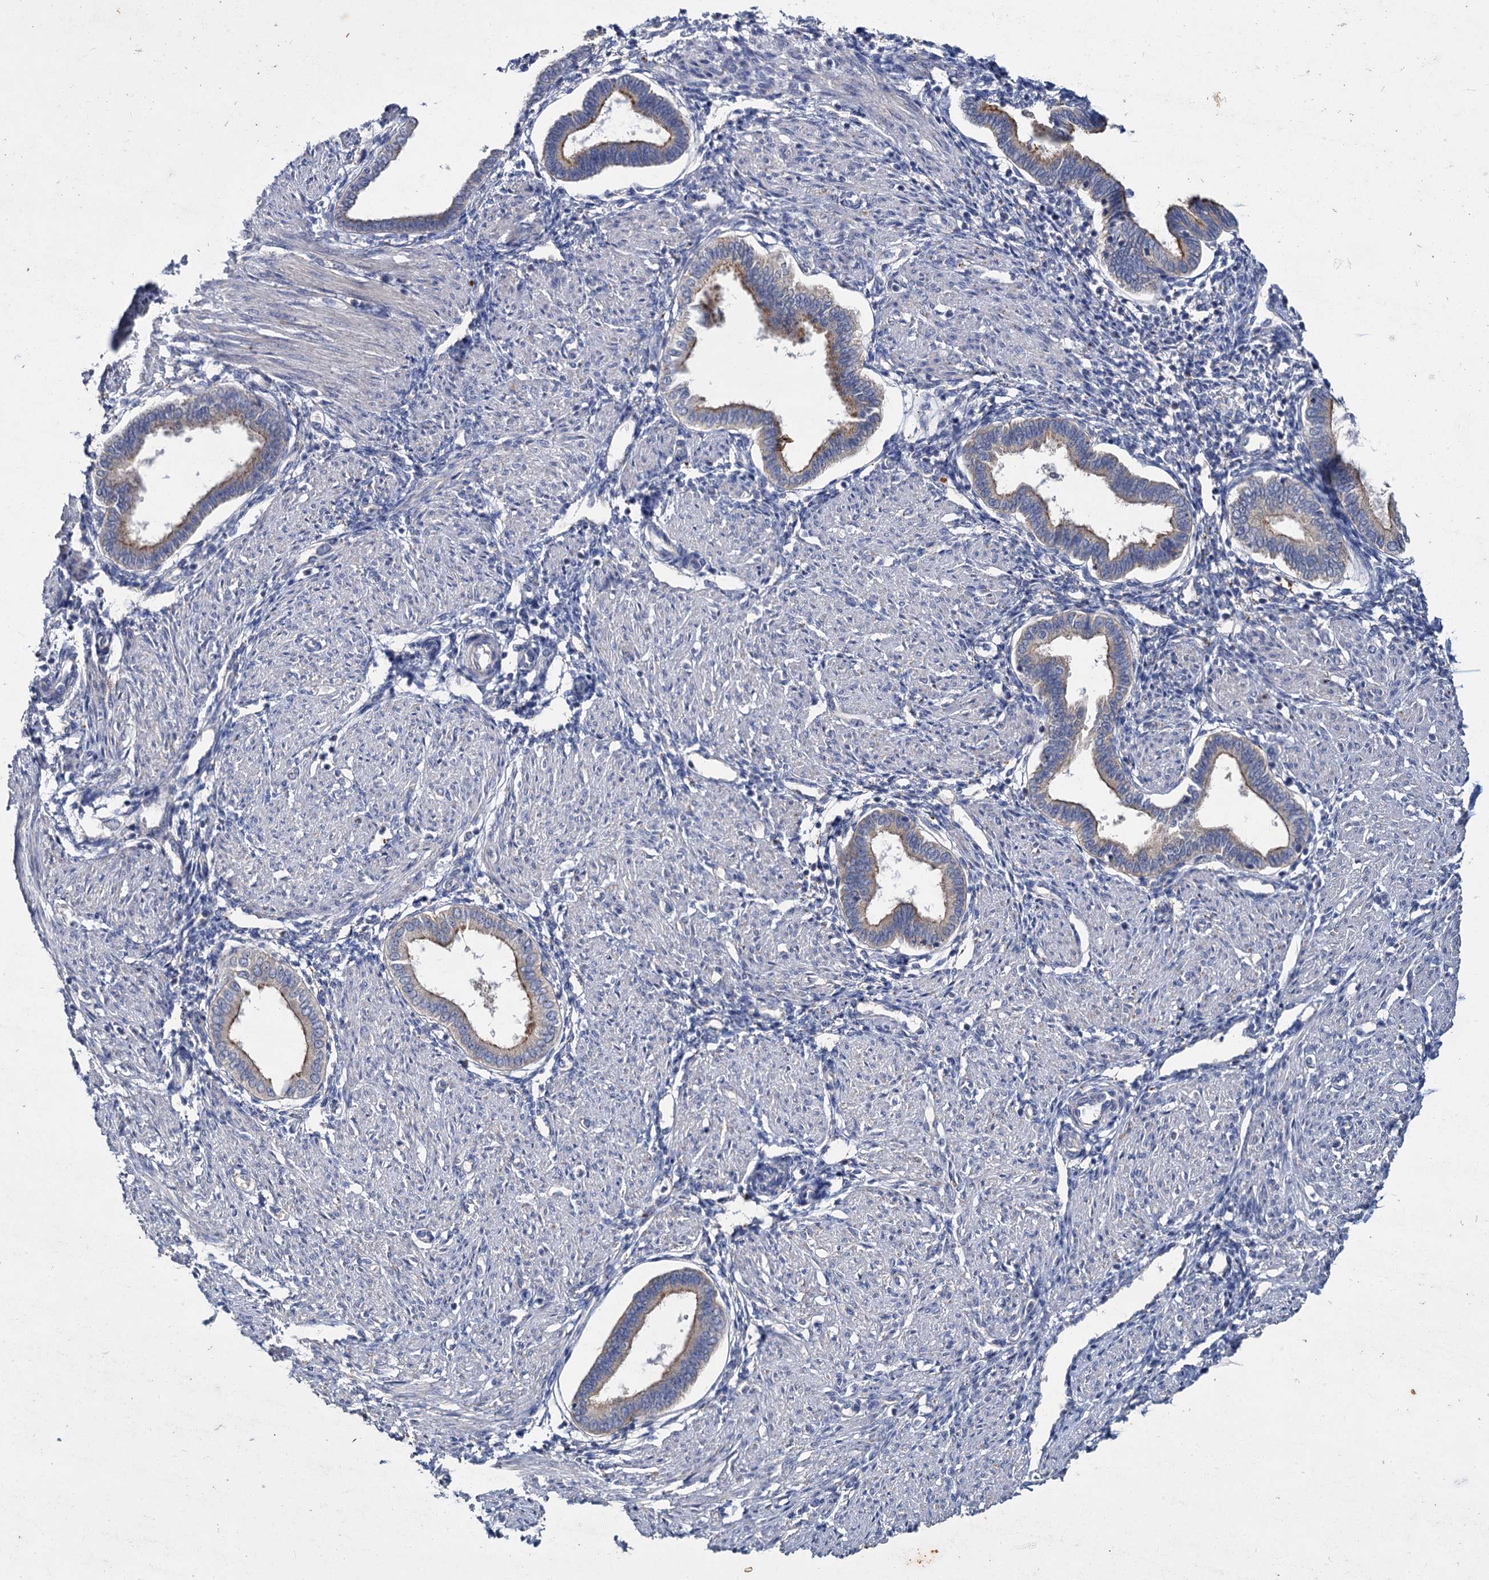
{"staining": {"intensity": "negative", "quantity": "none", "location": "none"}, "tissue": "endometrium", "cell_type": "Cells in endometrial stroma", "image_type": "normal", "snomed": [{"axis": "morphology", "description": "Normal tissue, NOS"}, {"axis": "topography", "description": "Endometrium"}], "caption": "A high-resolution photomicrograph shows immunohistochemistry (IHC) staining of unremarkable endometrium, which displays no significant positivity in cells in endometrial stroma.", "gene": "ATP9A", "patient": {"sex": "female", "age": 53}}